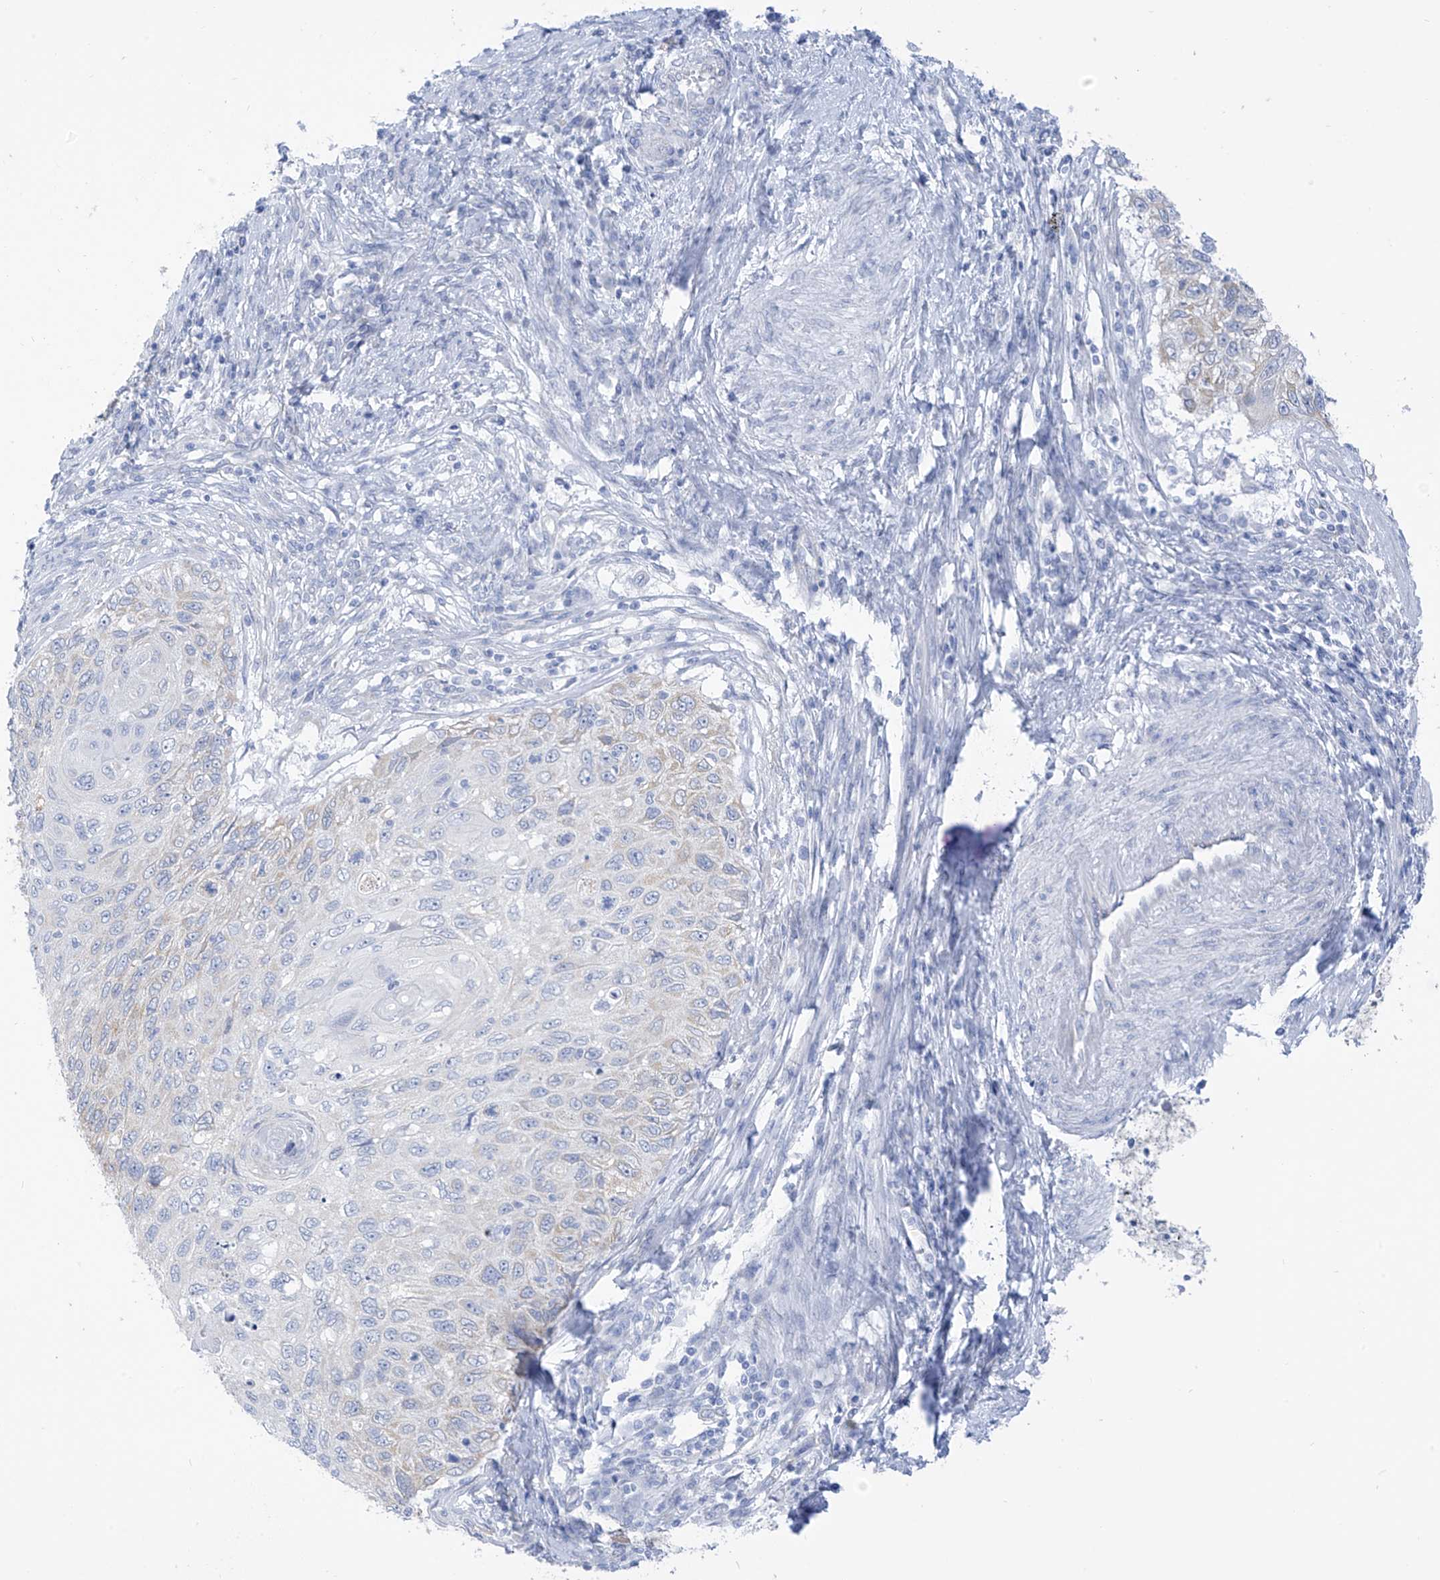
{"staining": {"intensity": "negative", "quantity": "none", "location": "none"}, "tissue": "cervical cancer", "cell_type": "Tumor cells", "image_type": "cancer", "snomed": [{"axis": "morphology", "description": "Squamous cell carcinoma, NOS"}, {"axis": "topography", "description": "Cervix"}], "caption": "There is no significant staining in tumor cells of cervical cancer.", "gene": "RCN2", "patient": {"sex": "female", "age": 70}}